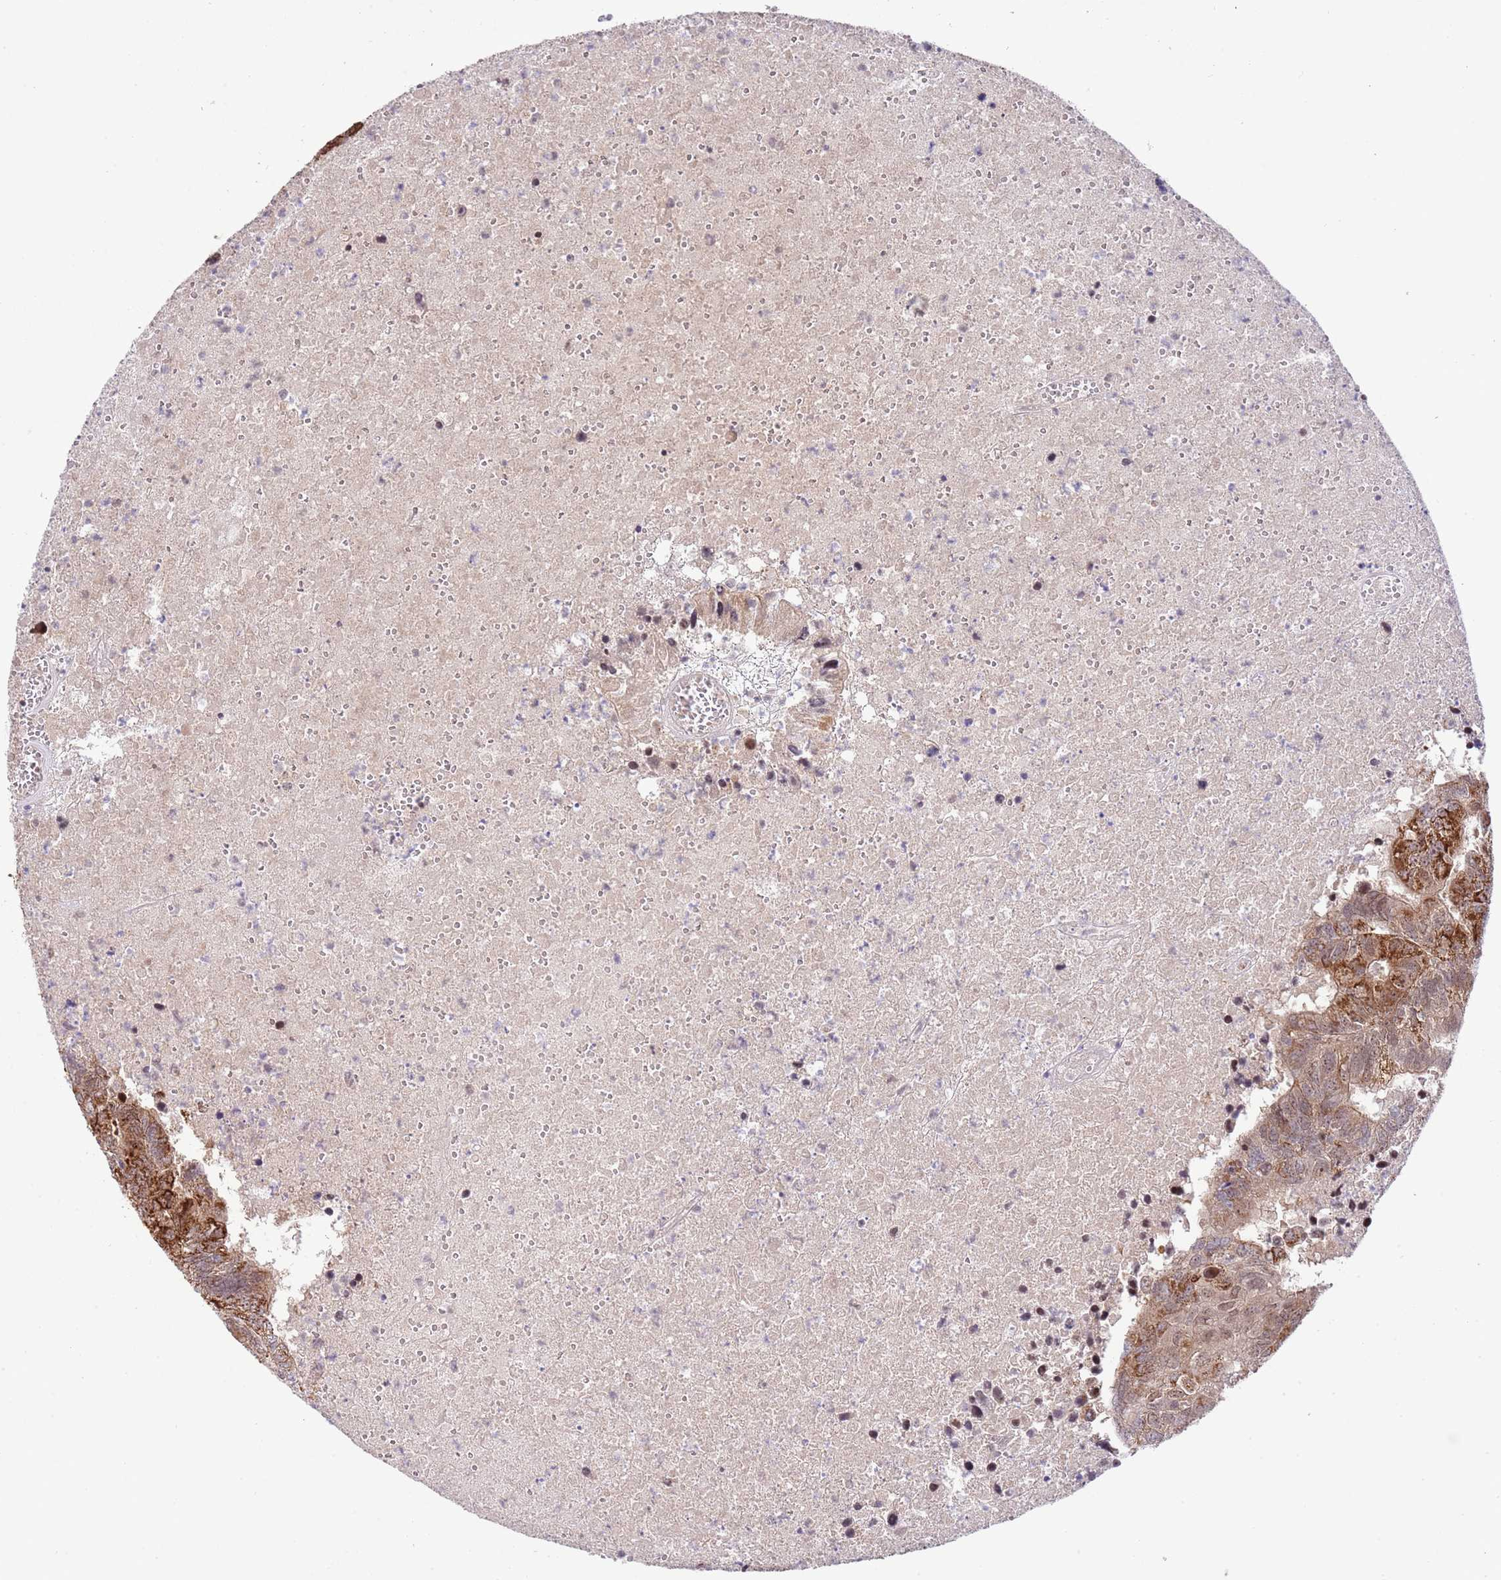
{"staining": {"intensity": "strong", "quantity": ">75%", "location": "cytoplasmic/membranous"}, "tissue": "colorectal cancer", "cell_type": "Tumor cells", "image_type": "cancer", "snomed": [{"axis": "morphology", "description": "Adenocarcinoma, NOS"}, {"axis": "topography", "description": "Colon"}], "caption": "This photomicrograph reveals immunohistochemistry staining of colorectal cancer (adenocarcinoma), with high strong cytoplasmic/membranous staining in approximately >75% of tumor cells.", "gene": "CHD1", "patient": {"sex": "female", "age": 48}}